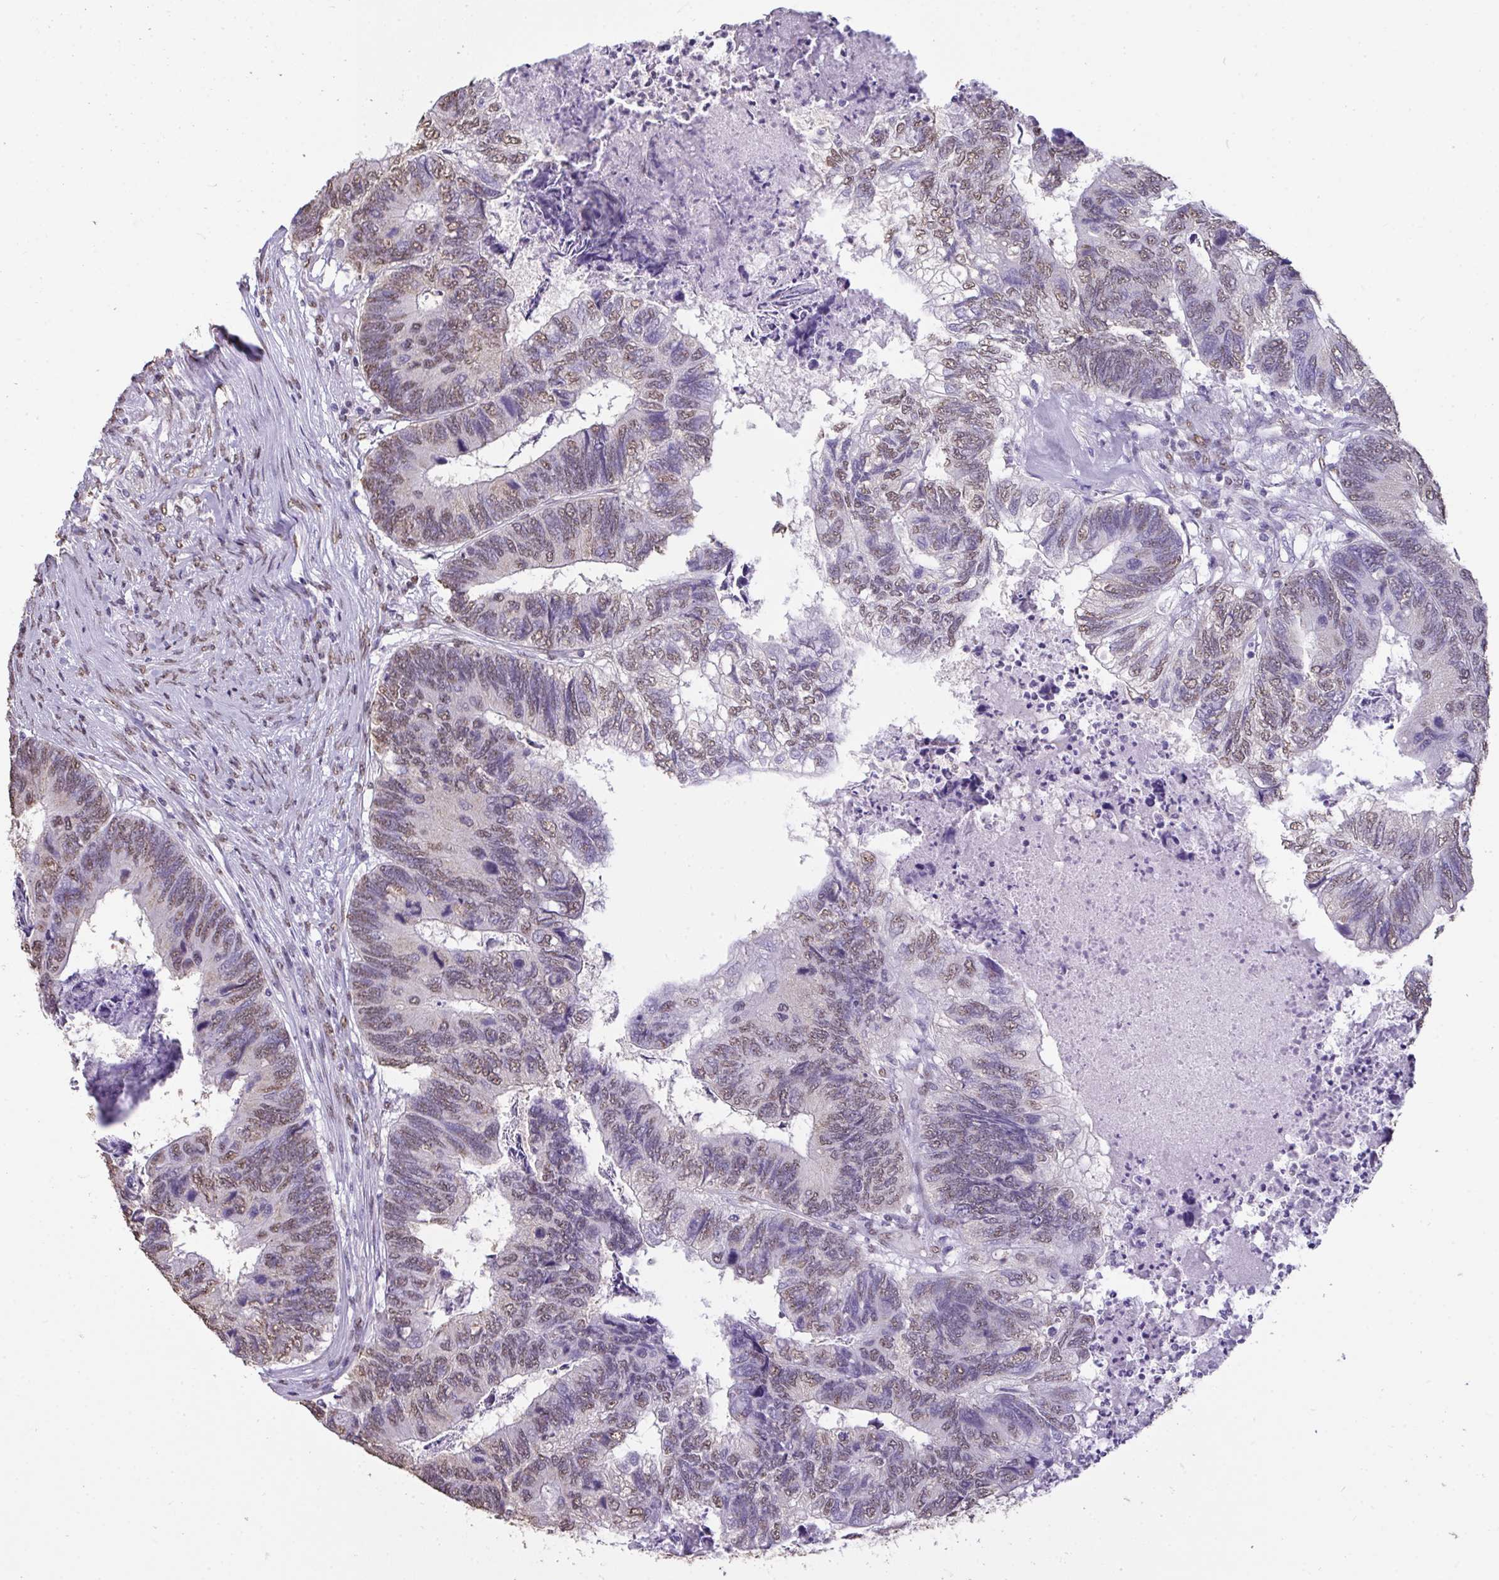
{"staining": {"intensity": "moderate", "quantity": "25%-75%", "location": "nuclear"}, "tissue": "colorectal cancer", "cell_type": "Tumor cells", "image_type": "cancer", "snomed": [{"axis": "morphology", "description": "Adenocarcinoma, NOS"}, {"axis": "topography", "description": "Colon"}], "caption": "Immunohistochemical staining of colorectal adenocarcinoma demonstrates medium levels of moderate nuclear protein staining in approximately 25%-75% of tumor cells.", "gene": "SEMA6B", "patient": {"sex": "female", "age": 67}}